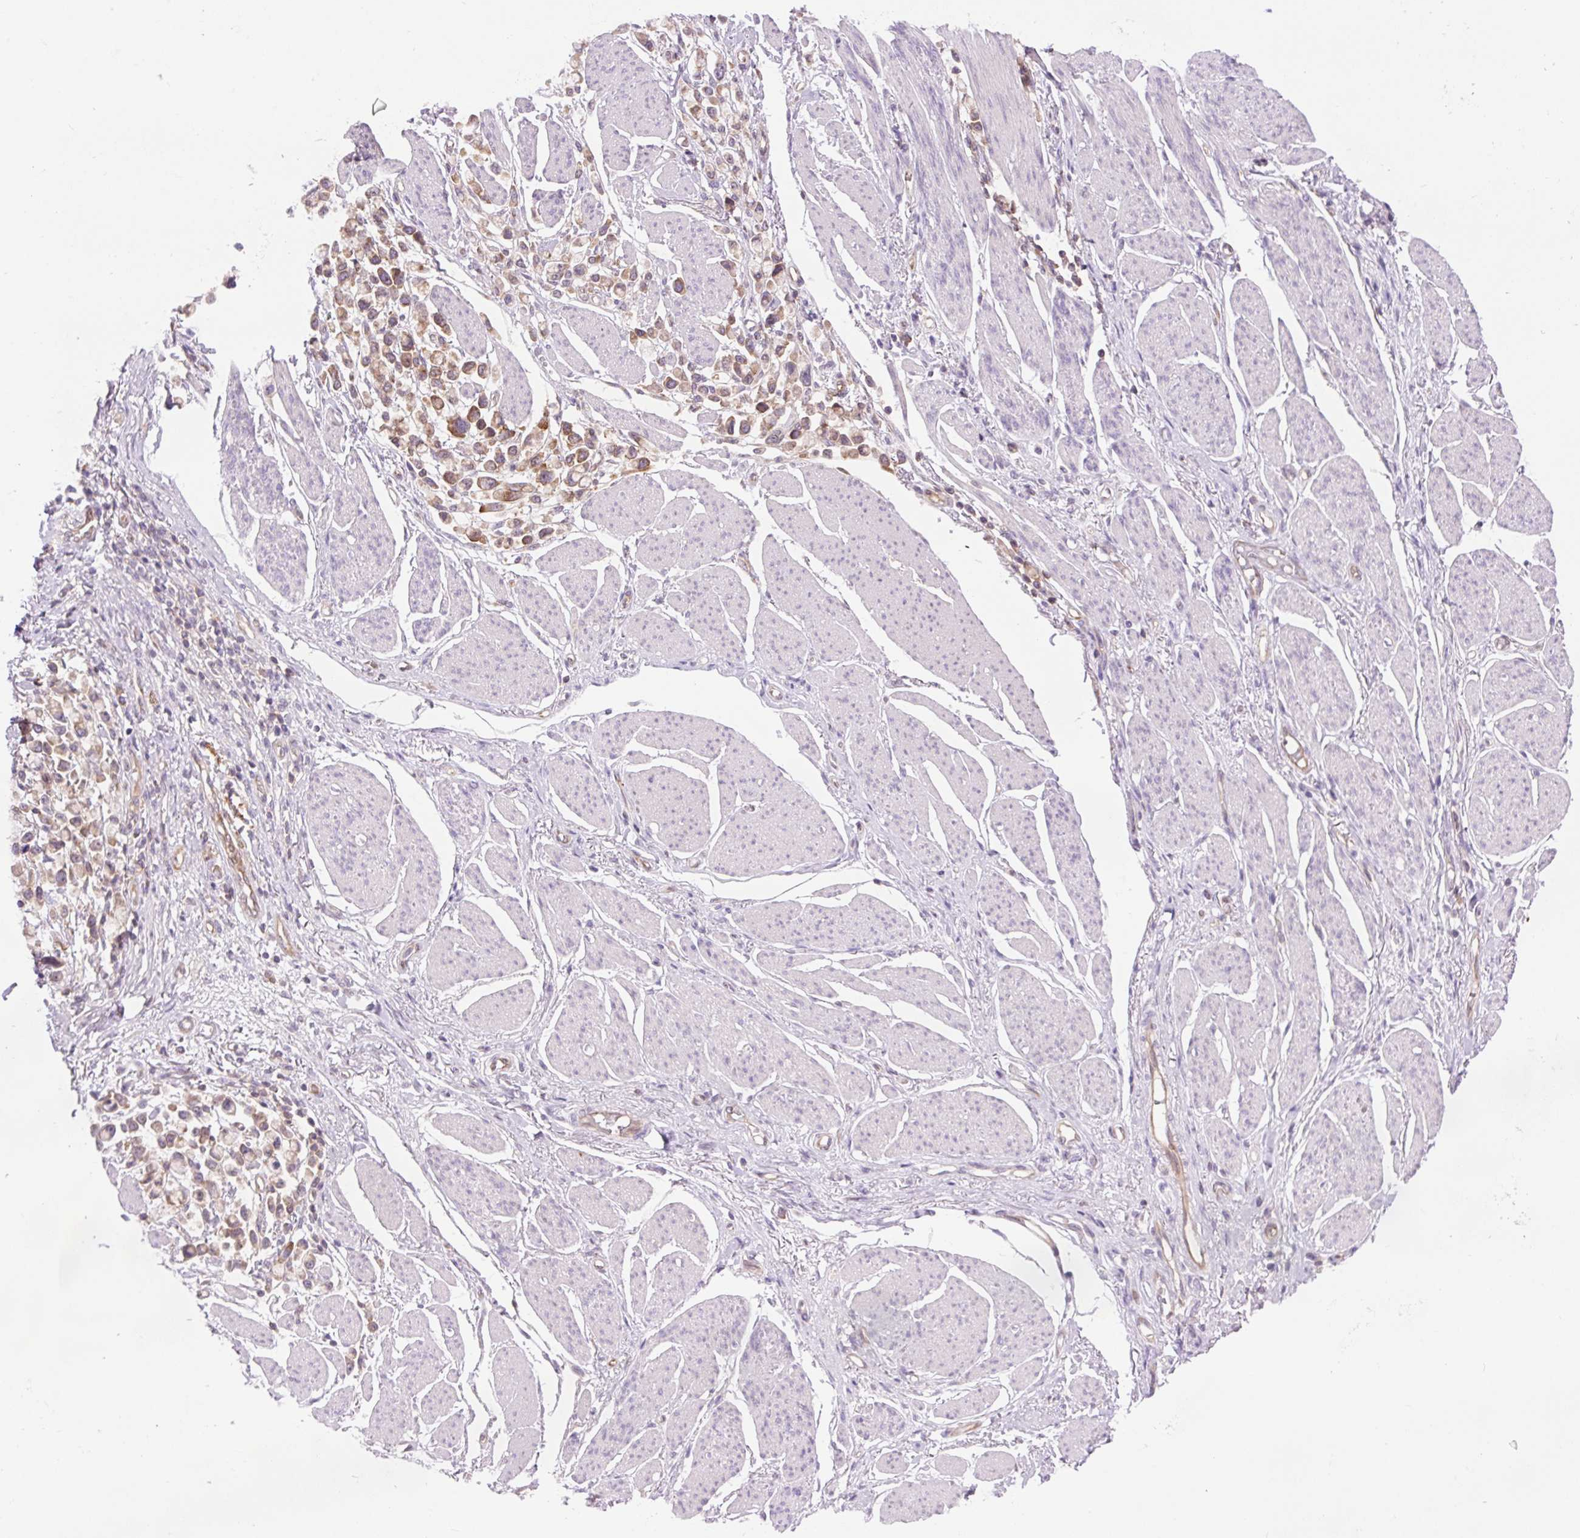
{"staining": {"intensity": "moderate", "quantity": ">75%", "location": "cytoplasmic/membranous"}, "tissue": "stomach cancer", "cell_type": "Tumor cells", "image_type": "cancer", "snomed": [{"axis": "morphology", "description": "Adenocarcinoma, NOS"}, {"axis": "topography", "description": "Stomach"}], "caption": "This photomicrograph shows adenocarcinoma (stomach) stained with immunohistochemistry (IHC) to label a protein in brown. The cytoplasmic/membranous of tumor cells show moderate positivity for the protein. Nuclei are counter-stained blue.", "gene": "MINK1", "patient": {"sex": "female", "age": 81}}